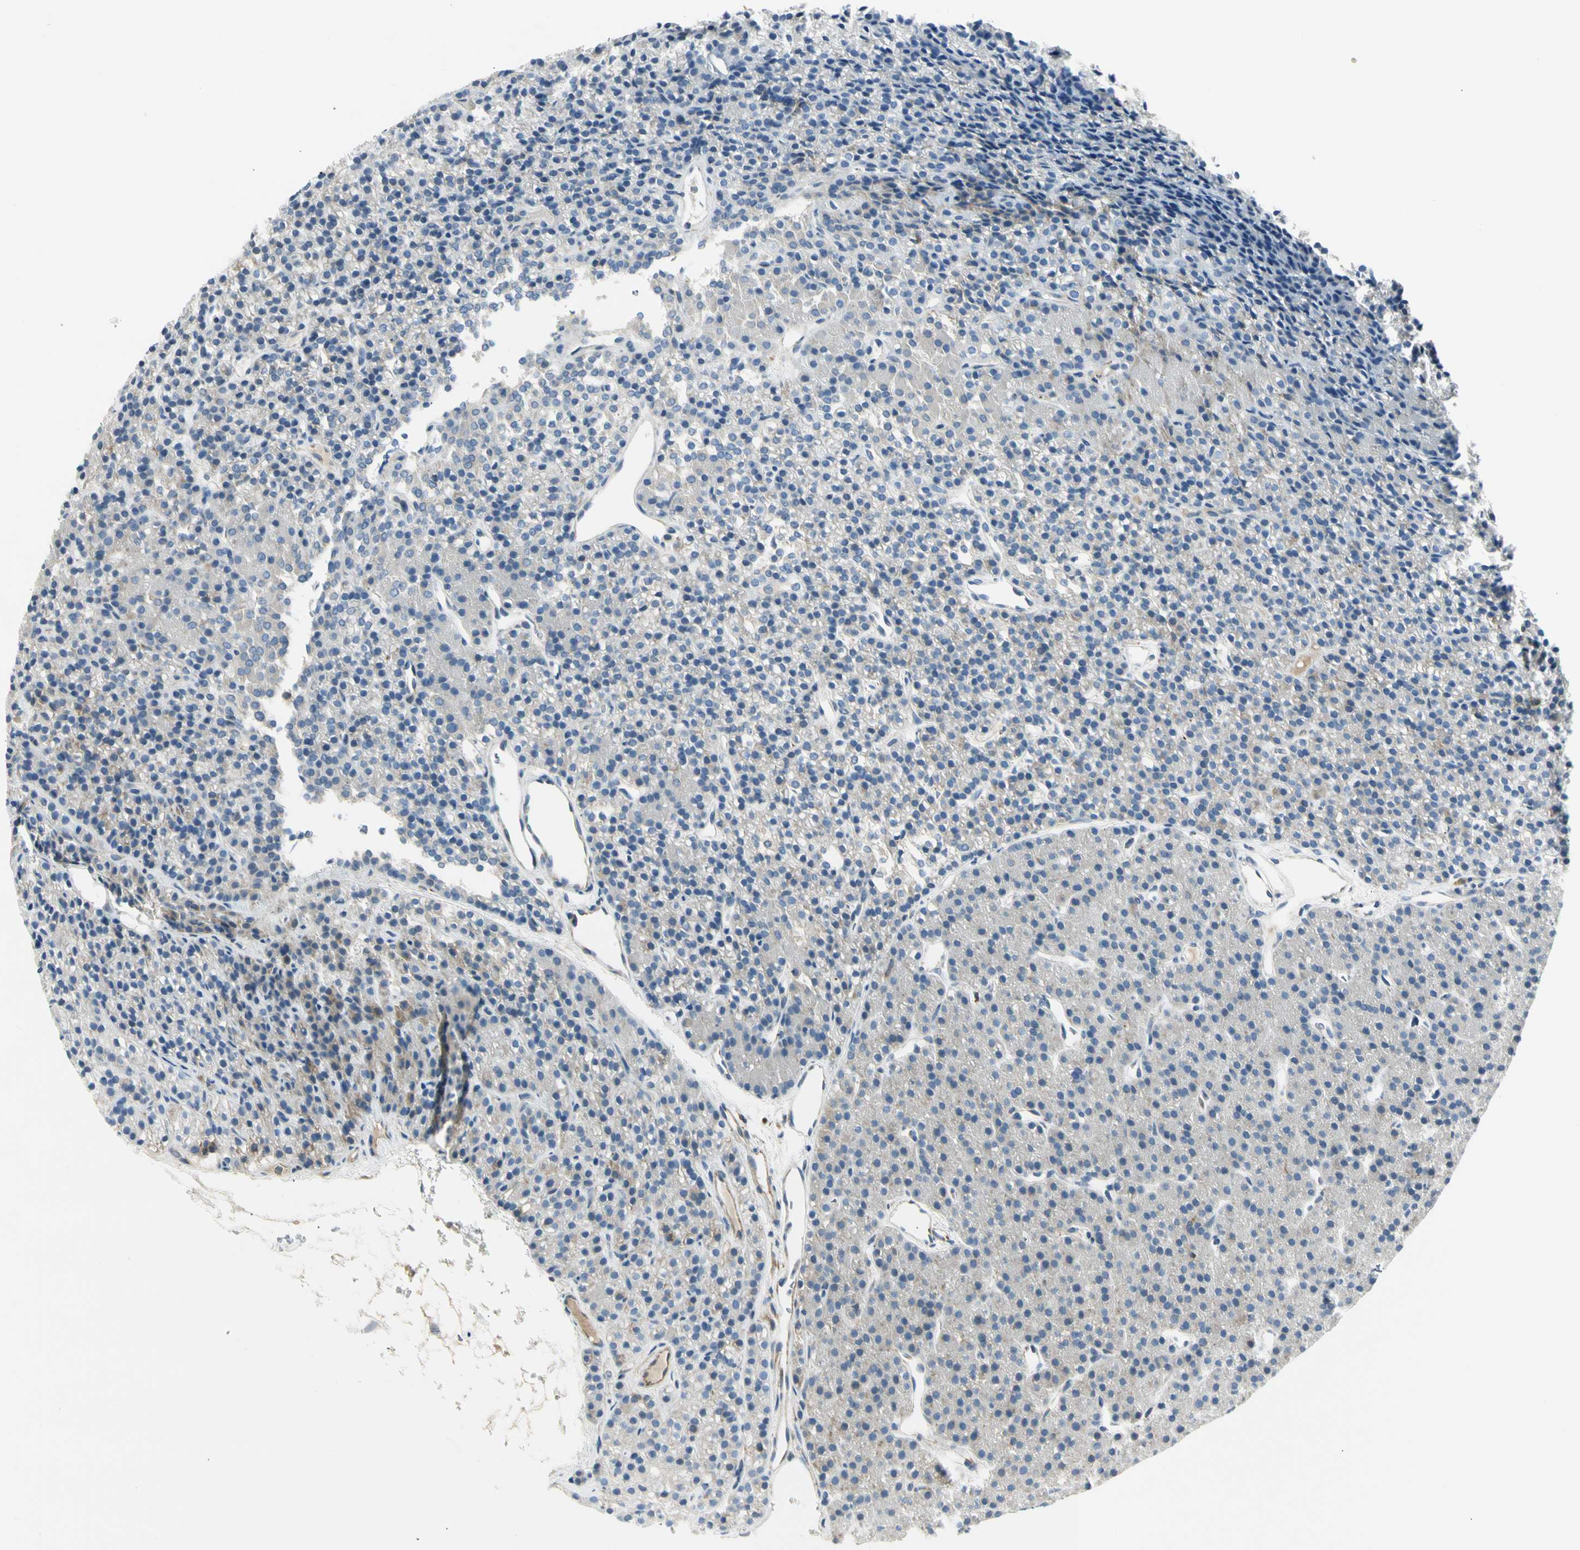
{"staining": {"intensity": "negative", "quantity": "none", "location": "none"}, "tissue": "parathyroid gland", "cell_type": "Glandular cells", "image_type": "normal", "snomed": [{"axis": "morphology", "description": "Normal tissue, NOS"}, {"axis": "morphology", "description": "Hyperplasia, NOS"}, {"axis": "topography", "description": "Parathyroid gland"}], "caption": "Immunohistochemistry (IHC) of unremarkable human parathyroid gland demonstrates no expression in glandular cells. (Brightfield microscopy of DAB (3,3'-diaminobenzidine) immunohistochemistry at high magnification).", "gene": "TNFSF11", "patient": {"sex": "male", "age": 44}}